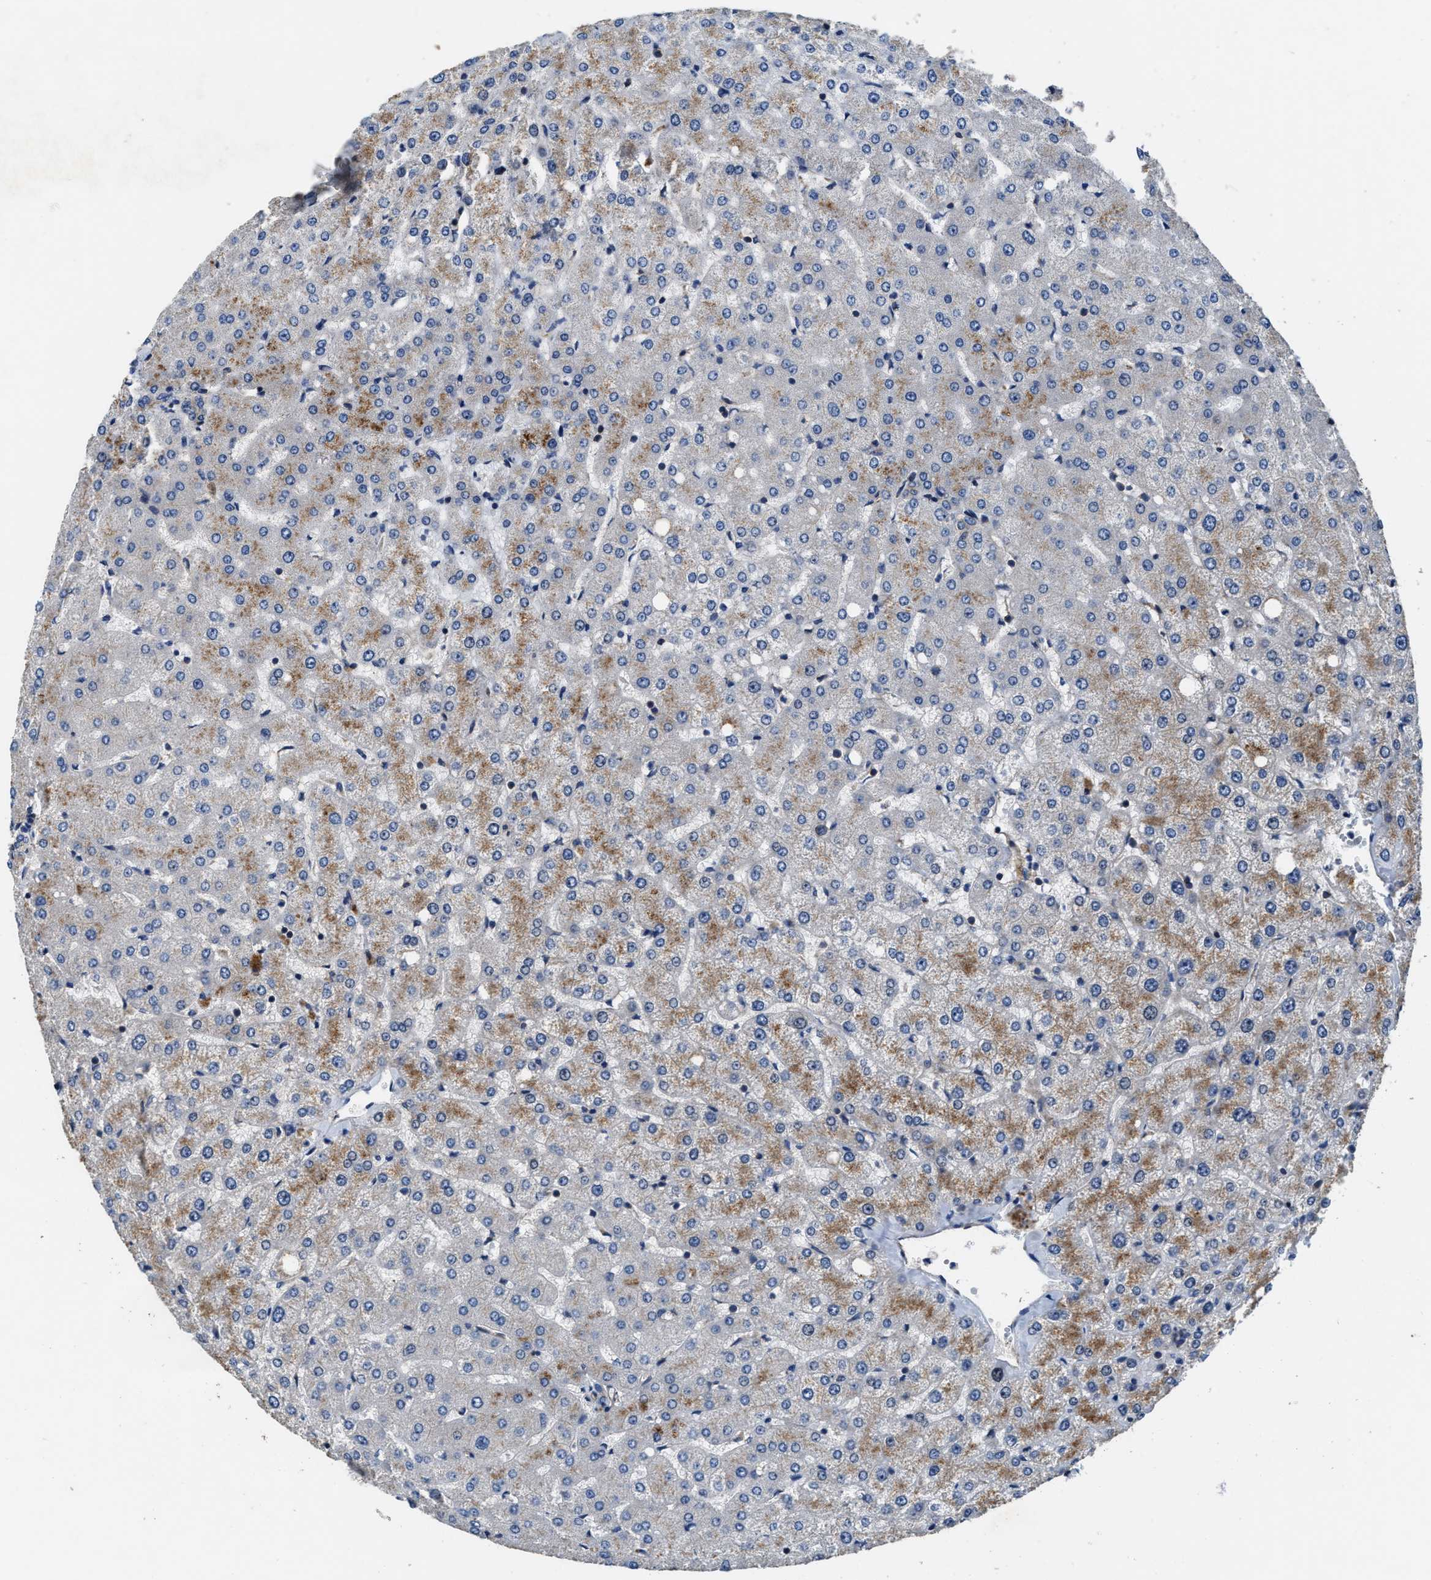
{"staining": {"intensity": "weak", "quantity": "<25%", "location": "cytoplasmic/membranous"}, "tissue": "liver", "cell_type": "Cholangiocytes", "image_type": "normal", "snomed": [{"axis": "morphology", "description": "Normal tissue, NOS"}, {"axis": "topography", "description": "Liver"}], "caption": "Cholangiocytes are negative for brown protein staining in benign liver. (DAB (3,3'-diaminobenzidine) IHC, high magnification).", "gene": "PTAR1", "patient": {"sex": "female", "age": 54}}